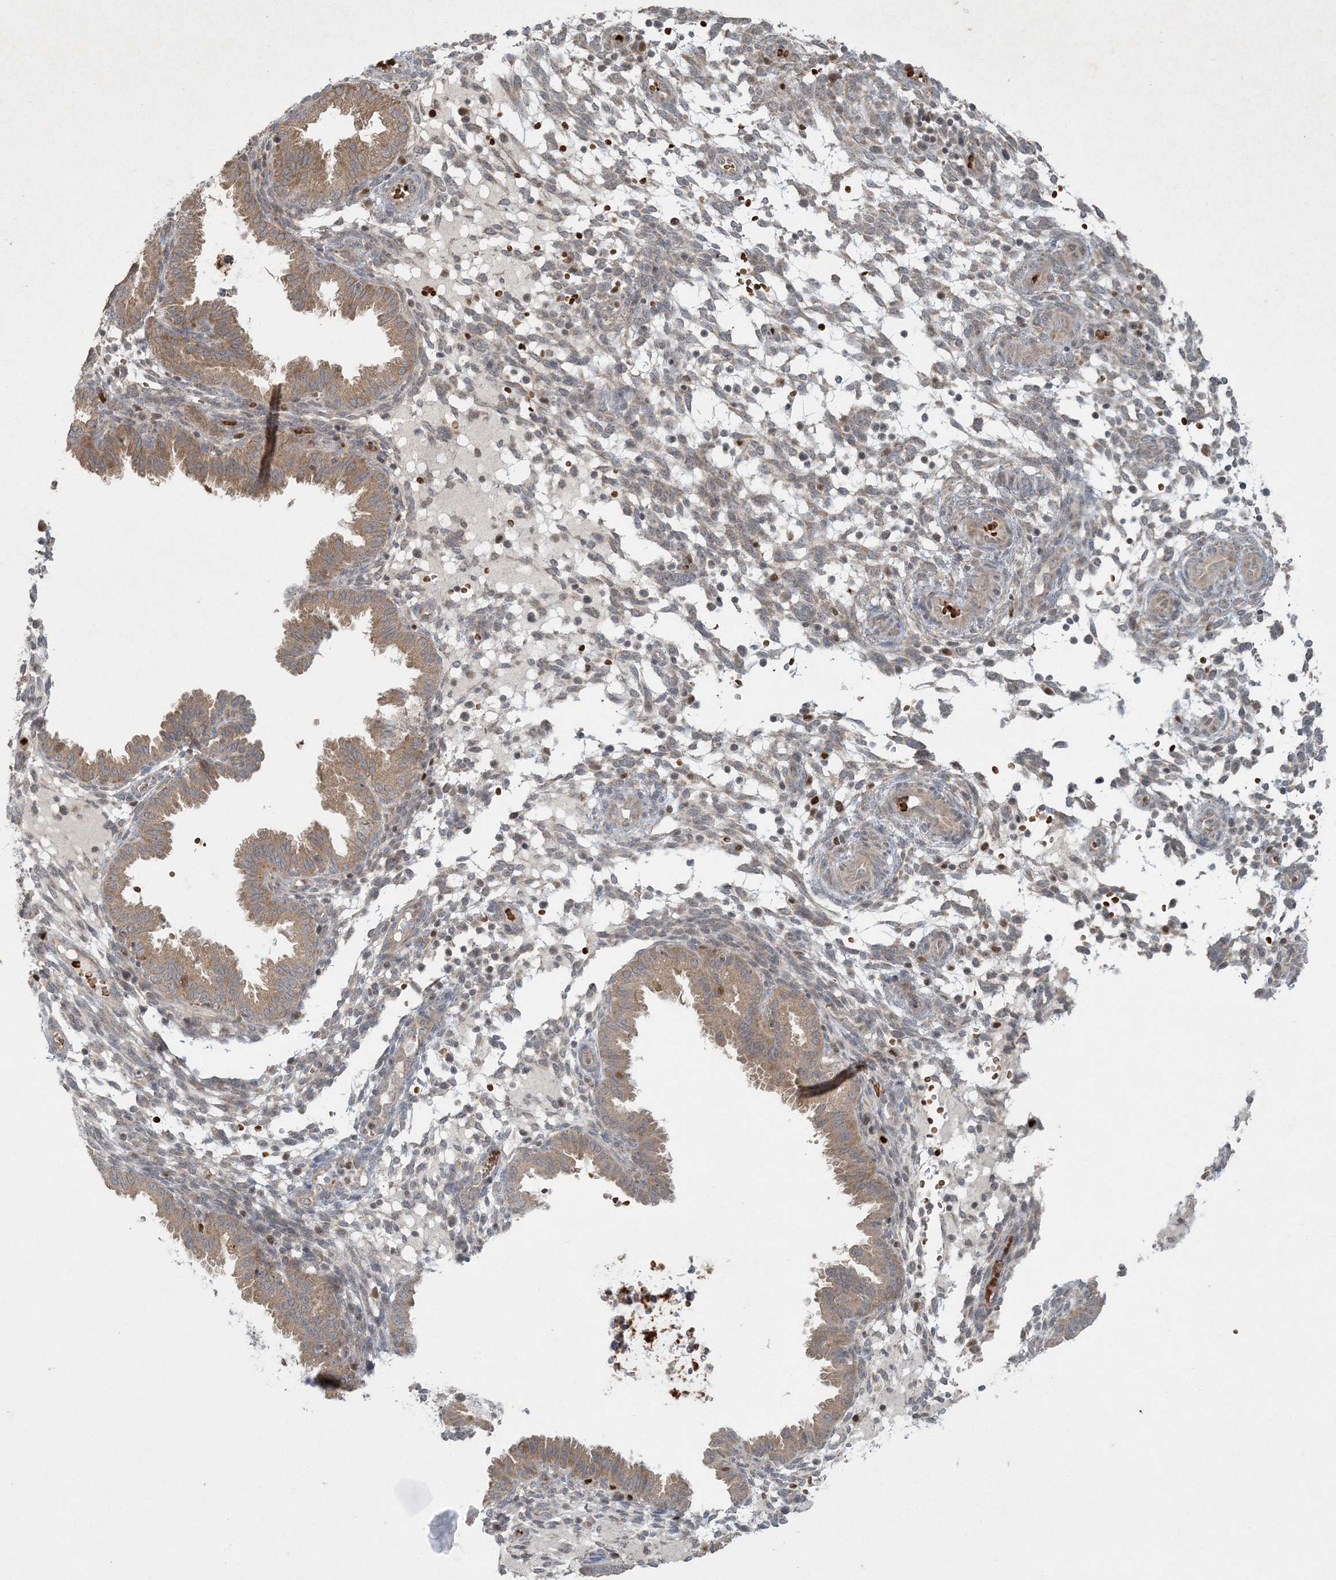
{"staining": {"intensity": "weak", "quantity": "<25%", "location": "cytoplasmic/membranous"}, "tissue": "endometrium", "cell_type": "Cells in endometrial stroma", "image_type": "normal", "snomed": [{"axis": "morphology", "description": "Normal tissue, NOS"}, {"axis": "topography", "description": "Endometrium"}], "caption": "Immunohistochemistry of benign endometrium reveals no expression in cells in endometrial stroma.", "gene": "CTDNEP1", "patient": {"sex": "female", "age": 33}}